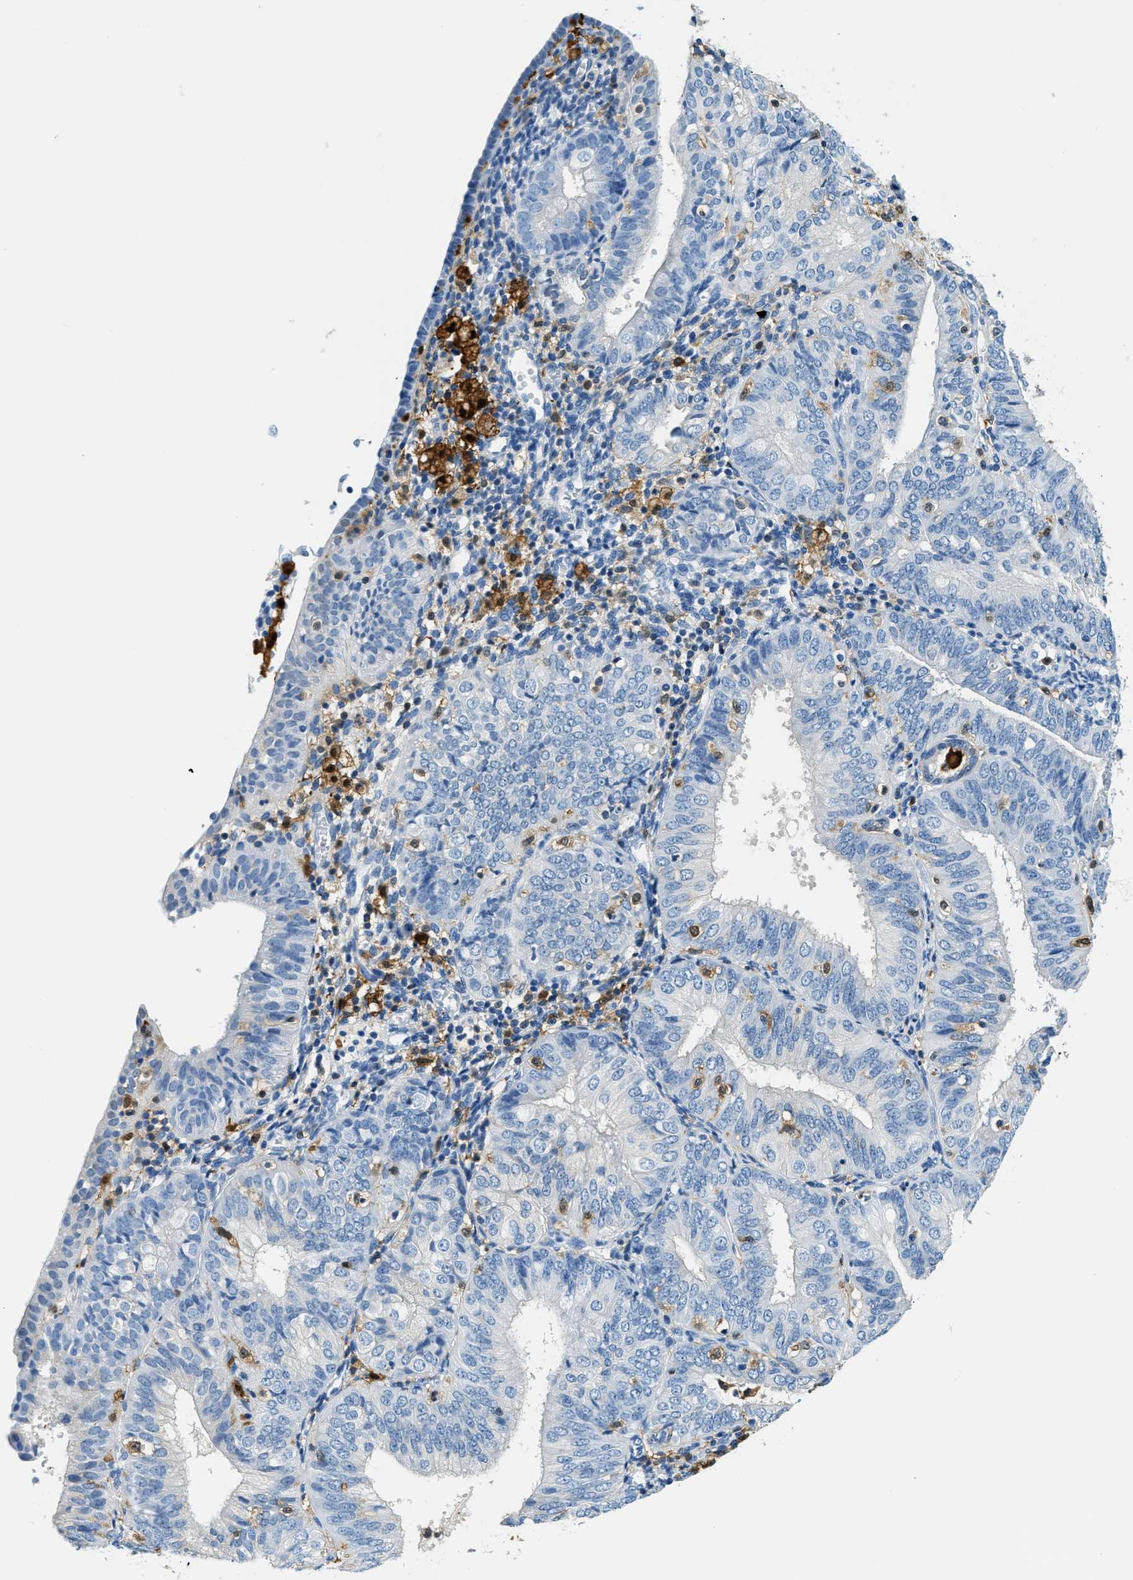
{"staining": {"intensity": "negative", "quantity": "none", "location": "none"}, "tissue": "endometrial cancer", "cell_type": "Tumor cells", "image_type": "cancer", "snomed": [{"axis": "morphology", "description": "Adenocarcinoma, NOS"}, {"axis": "topography", "description": "Endometrium"}], "caption": "Tumor cells show no significant positivity in endometrial cancer.", "gene": "CAPG", "patient": {"sex": "female", "age": 58}}